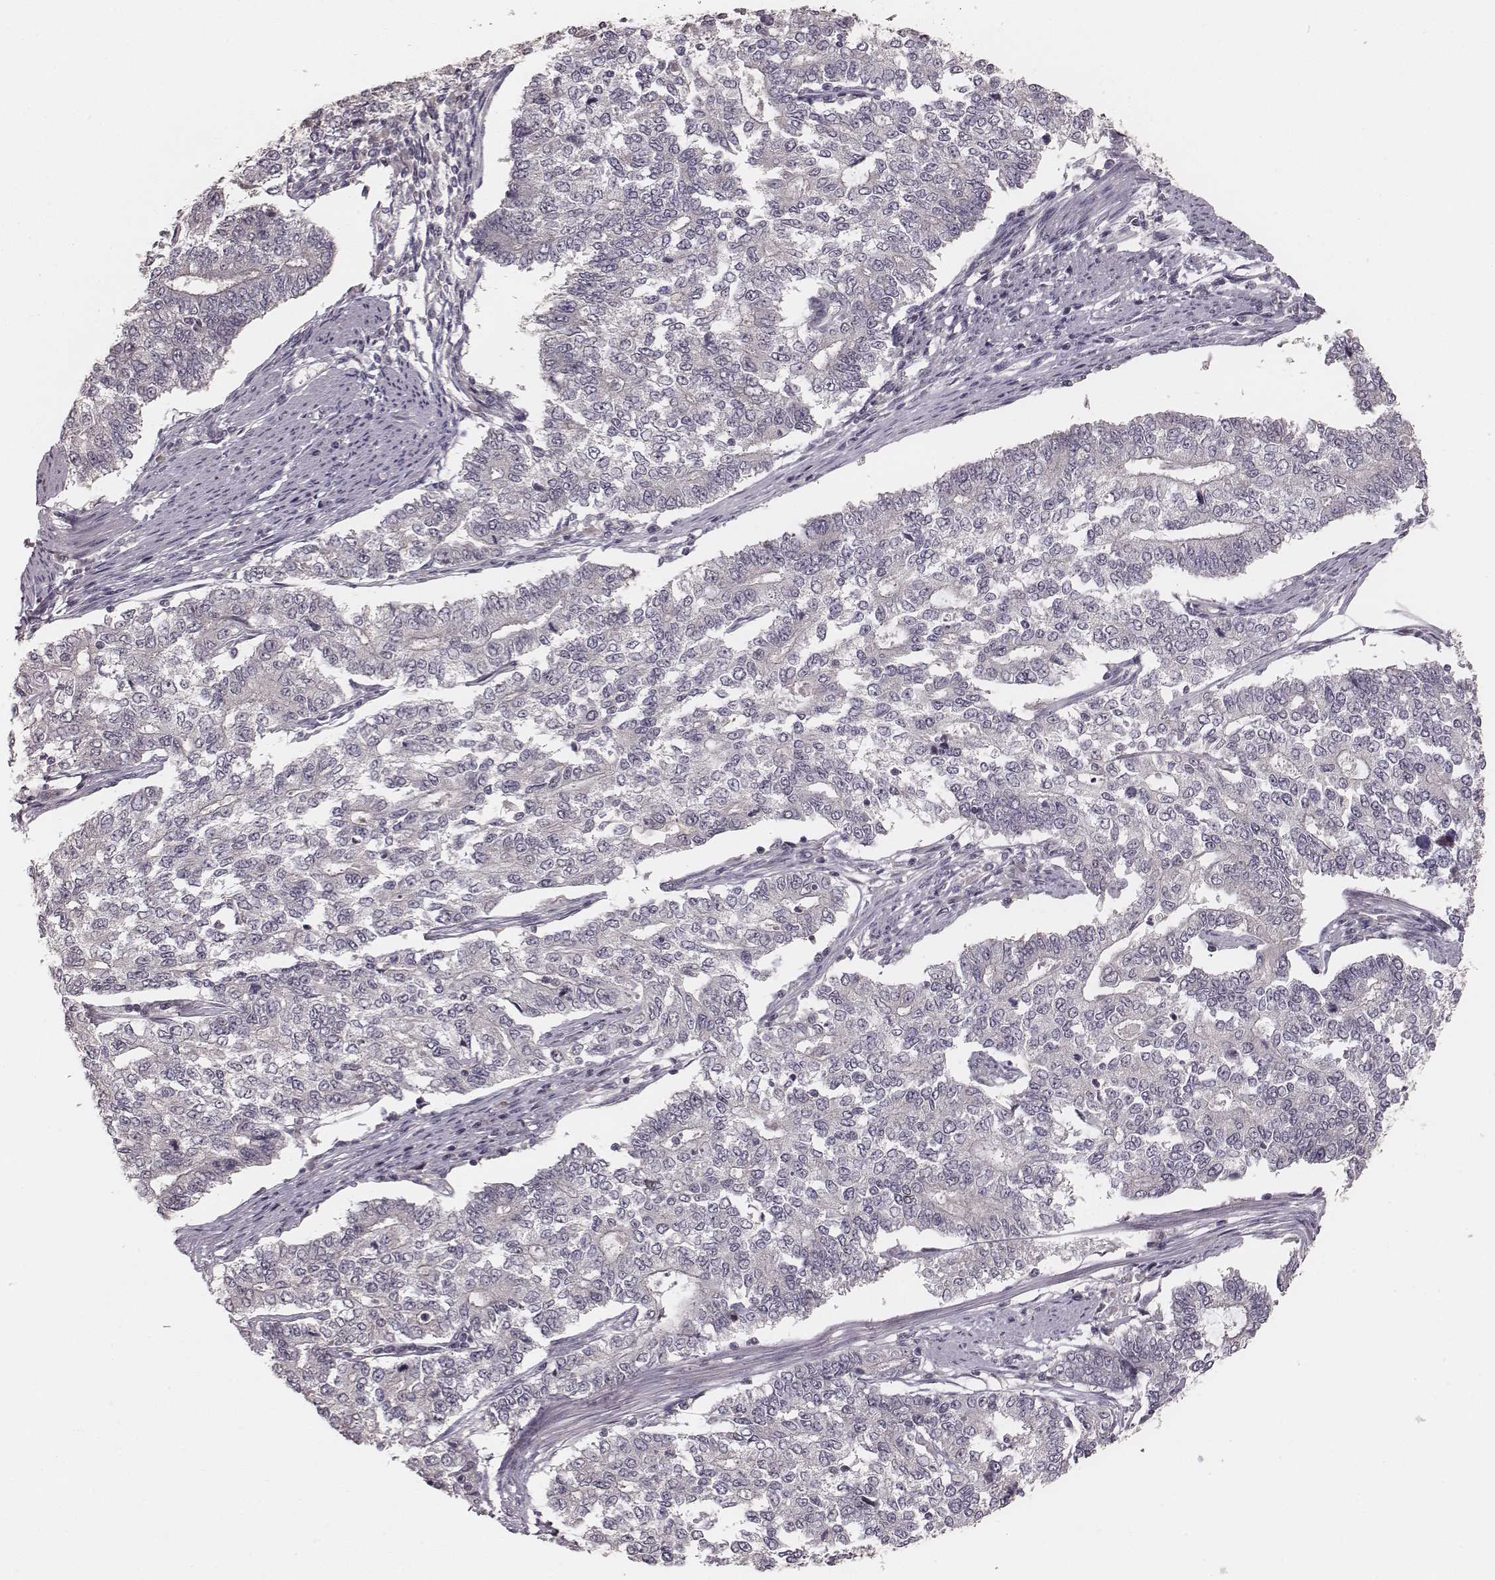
{"staining": {"intensity": "negative", "quantity": "none", "location": "none"}, "tissue": "endometrial cancer", "cell_type": "Tumor cells", "image_type": "cancer", "snomed": [{"axis": "morphology", "description": "Adenocarcinoma, NOS"}, {"axis": "topography", "description": "Uterus"}], "caption": "Human endometrial adenocarcinoma stained for a protein using immunohistochemistry displays no positivity in tumor cells.", "gene": "LY6K", "patient": {"sex": "female", "age": 59}}